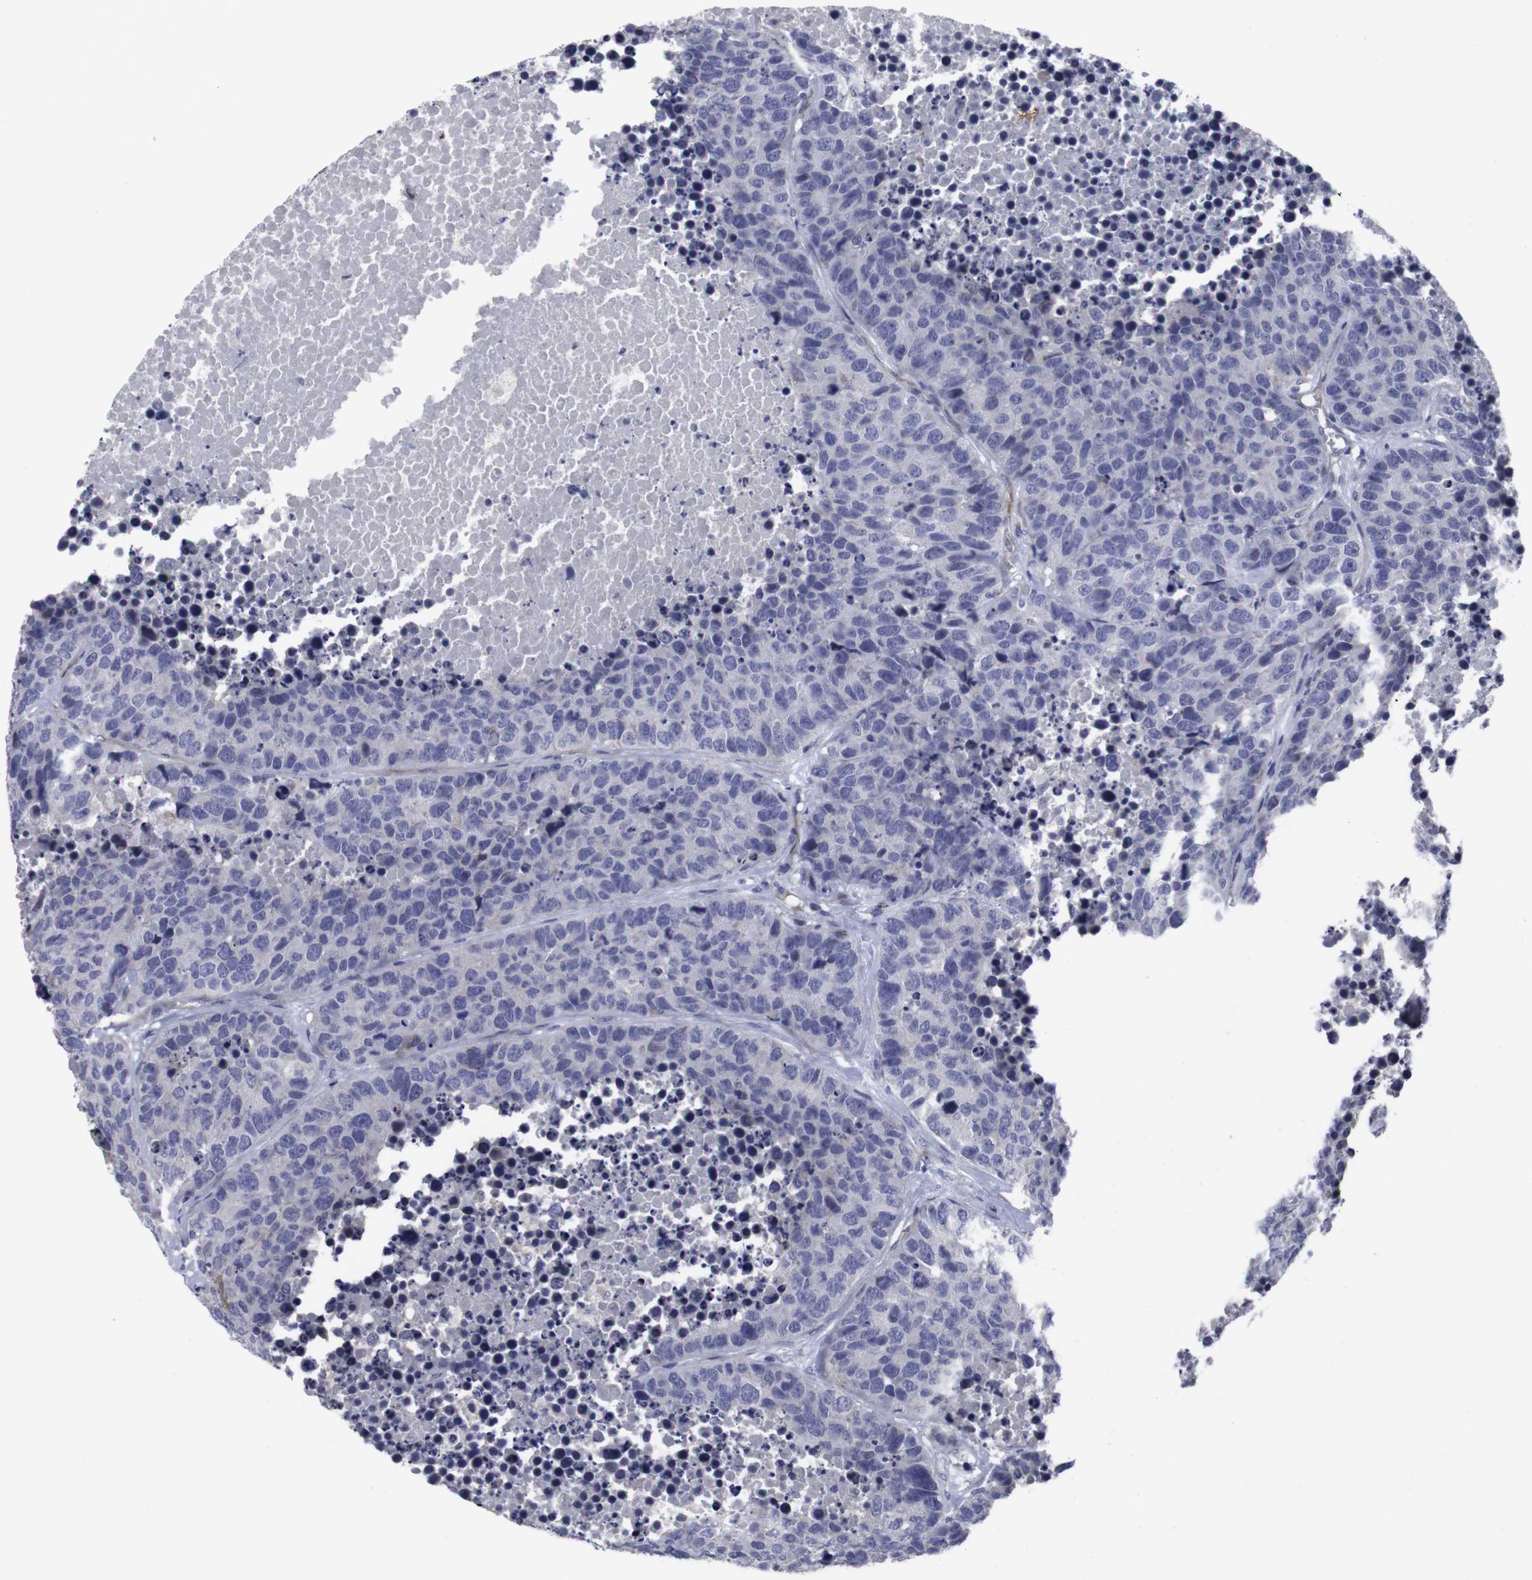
{"staining": {"intensity": "negative", "quantity": "none", "location": "none"}, "tissue": "carcinoid", "cell_type": "Tumor cells", "image_type": "cancer", "snomed": [{"axis": "morphology", "description": "Carcinoid, malignant, NOS"}, {"axis": "topography", "description": "Lung"}], "caption": "Tumor cells are negative for brown protein staining in malignant carcinoid.", "gene": "SNCG", "patient": {"sex": "male", "age": 60}}